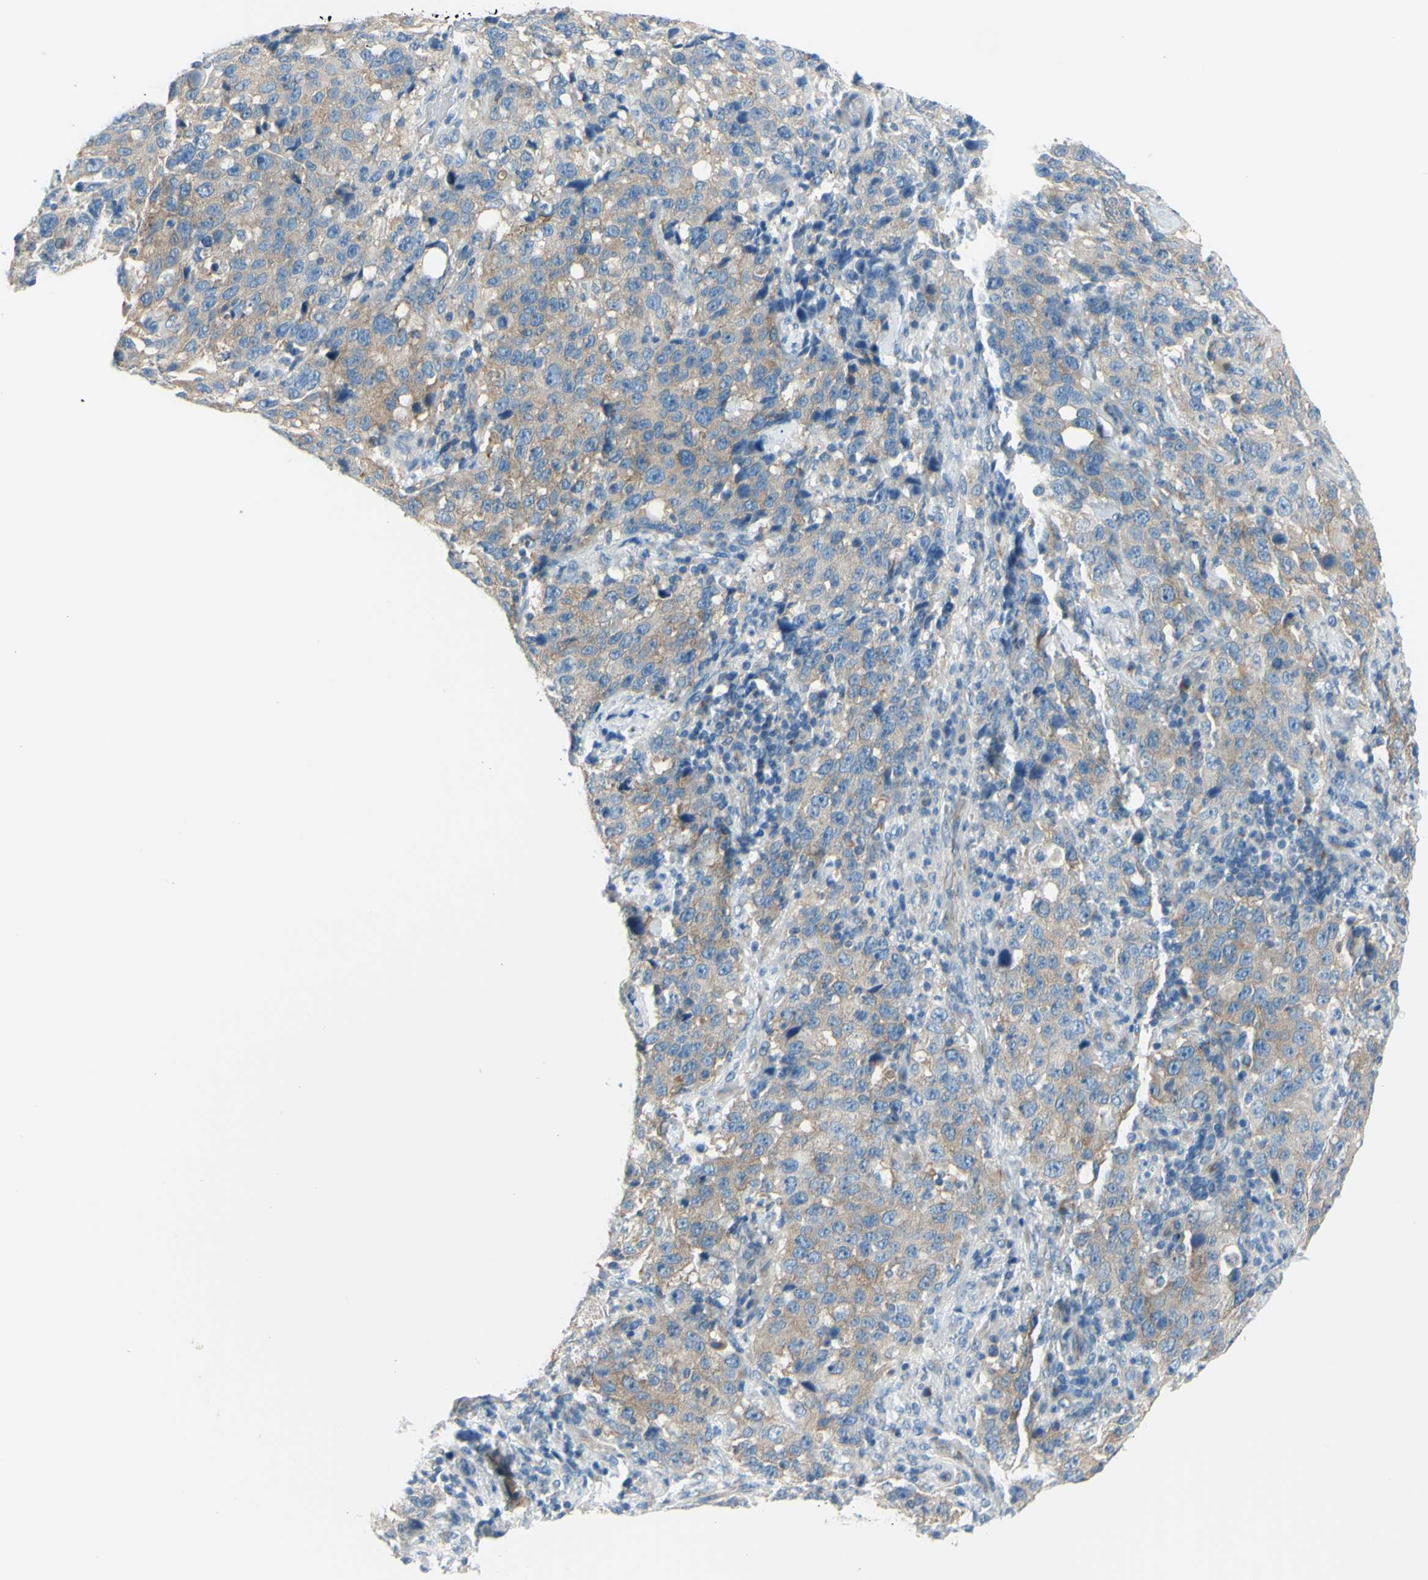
{"staining": {"intensity": "moderate", "quantity": ">75%", "location": "cytoplasmic/membranous"}, "tissue": "stomach cancer", "cell_type": "Tumor cells", "image_type": "cancer", "snomed": [{"axis": "morphology", "description": "Normal tissue, NOS"}, {"axis": "morphology", "description": "Adenocarcinoma, NOS"}, {"axis": "topography", "description": "Stomach"}], "caption": "IHC (DAB) staining of stomach cancer exhibits moderate cytoplasmic/membranous protein positivity in approximately >75% of tumor cells.", "gene": "FRMD4B", "patient": {"sex": "male", "age": 48}}